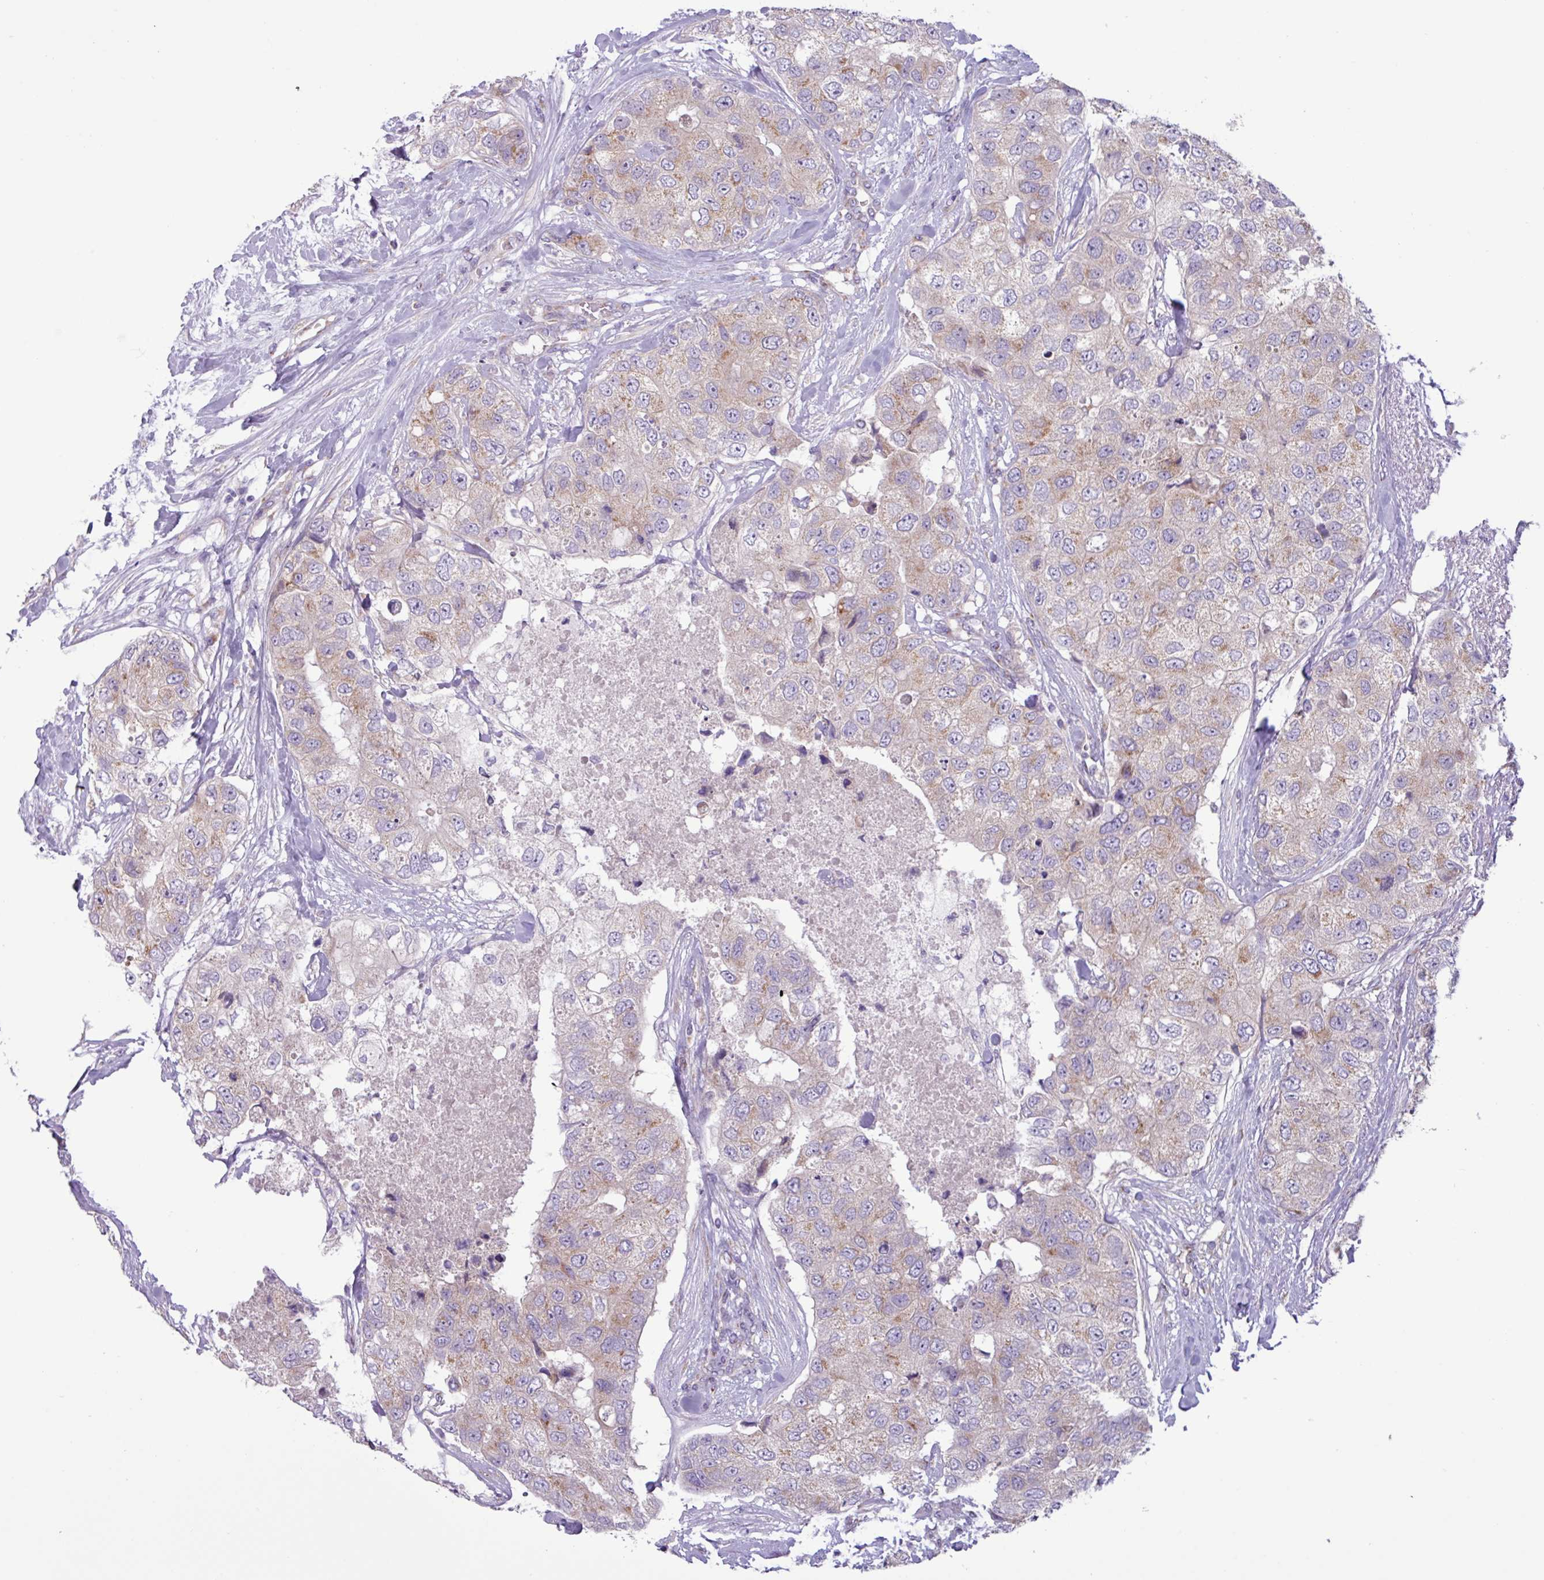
{"staining": {"intensity": "weak", "quantity": "25%-75%", "location": "cytoplasmic/membranous"}, "tissue": "breast cancer", "cell_type": "Tumor cells", "image_type": "cancer", "snomed": [{"axis": "morphology", "description": "Duct carcinoma"}, {"axis": "topography", "description": "Breast"}], "caption": "This micrograph demonstrates immunohistochemistry (IHC) staining of human infiltrating ductal carcinoma (breast), with low weak cytoplasmic/membranous staining in about 25%-75% of tumor cells.", "gene": "STIMATE", "patient": {"sex": "female", "age": 62}}